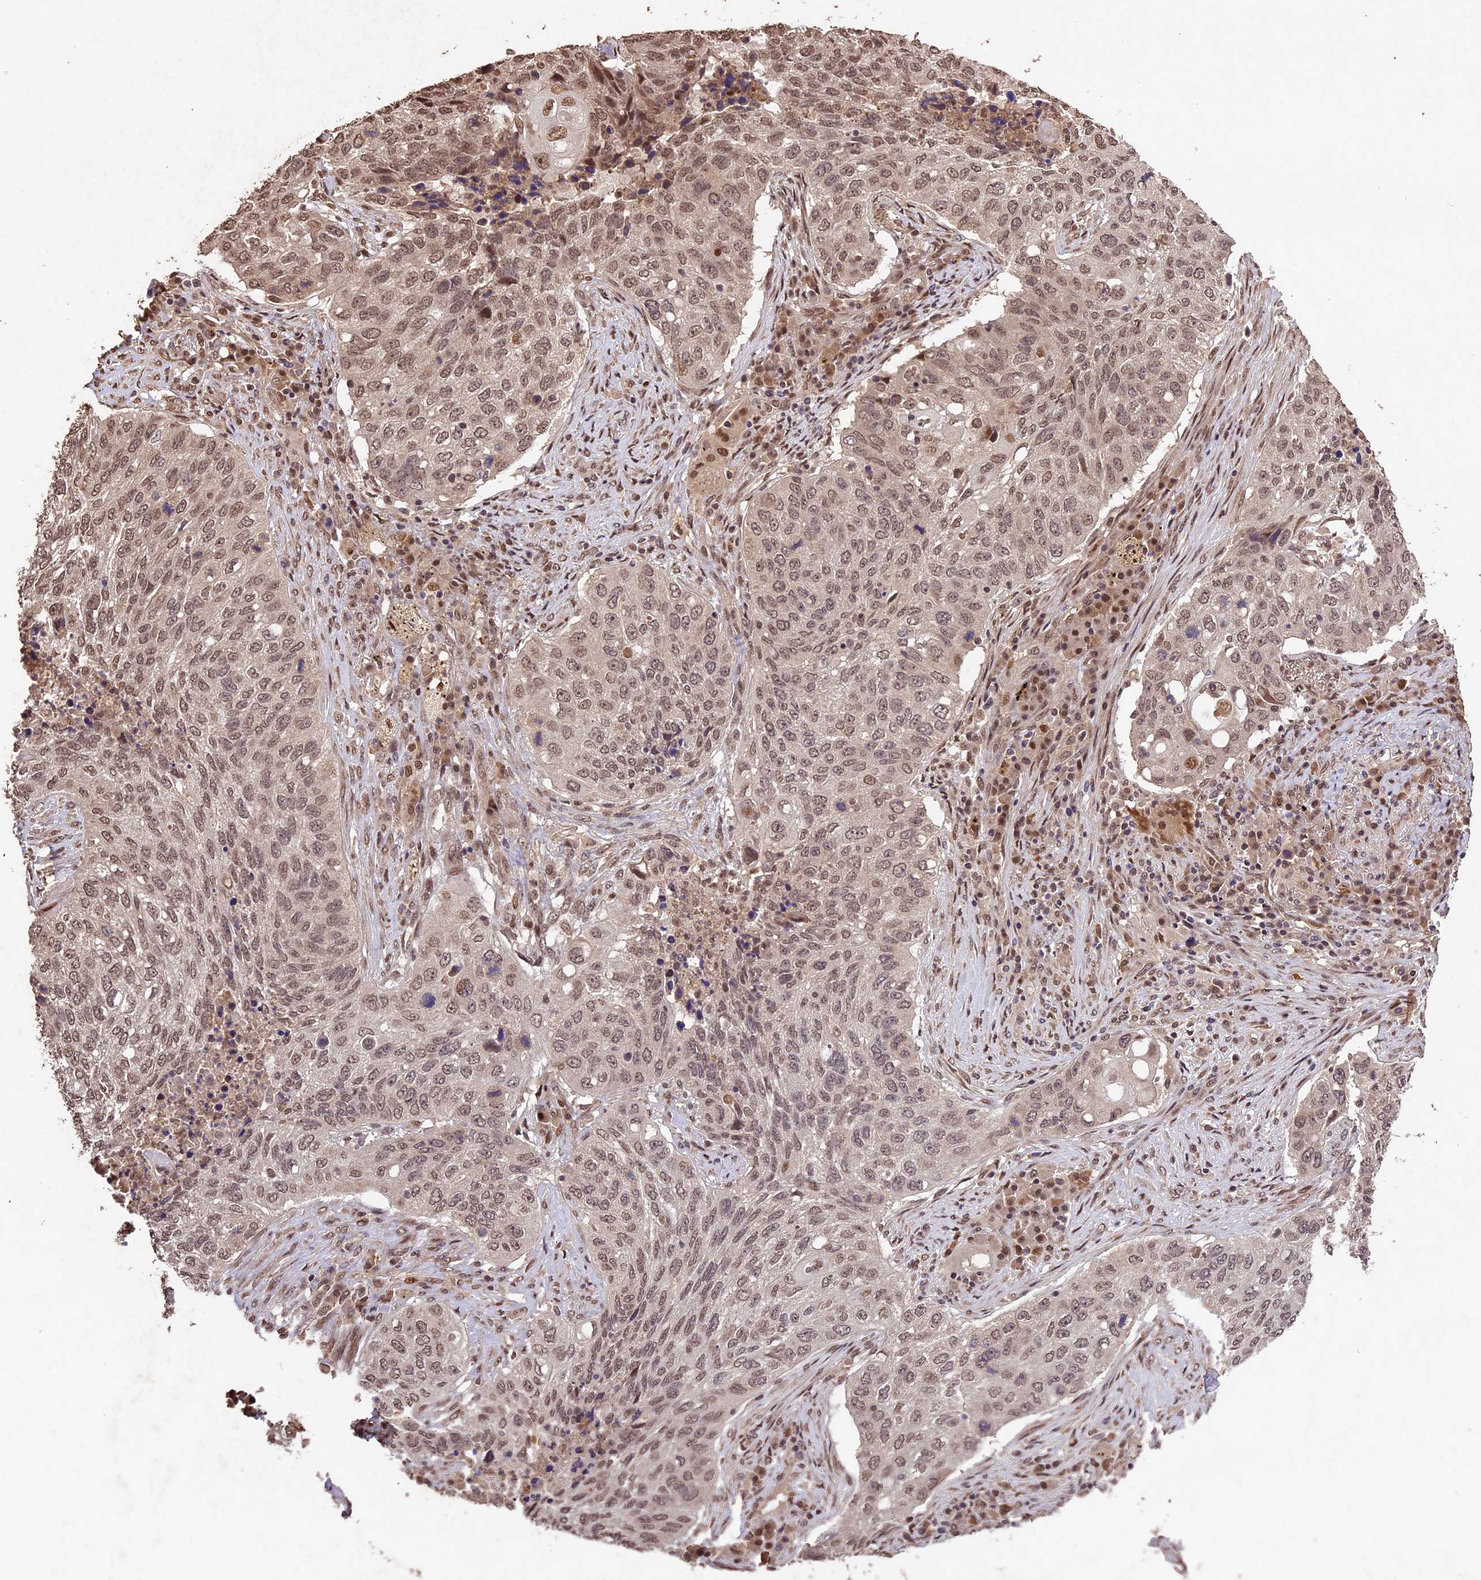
{"staining": {"intensity": "moderate", "quantity": ">75%", "location": "nuclear"}, "tissue": "lung cancer", "cell_type": "Tumor cells", "image_type": "cancer", "snomed": [{"axis": "morphology", "description": "Squamous cell carcinoma, NOS"}, {"axis": "topography", "description": "Lung"}], "caption": "Human squamous cell carcinoma (lung) stained with a protein marker shows moderate staining in tumor cells.", "gene": "CDKN2AIP", "patient": {"sex": "female", "age": 63}}